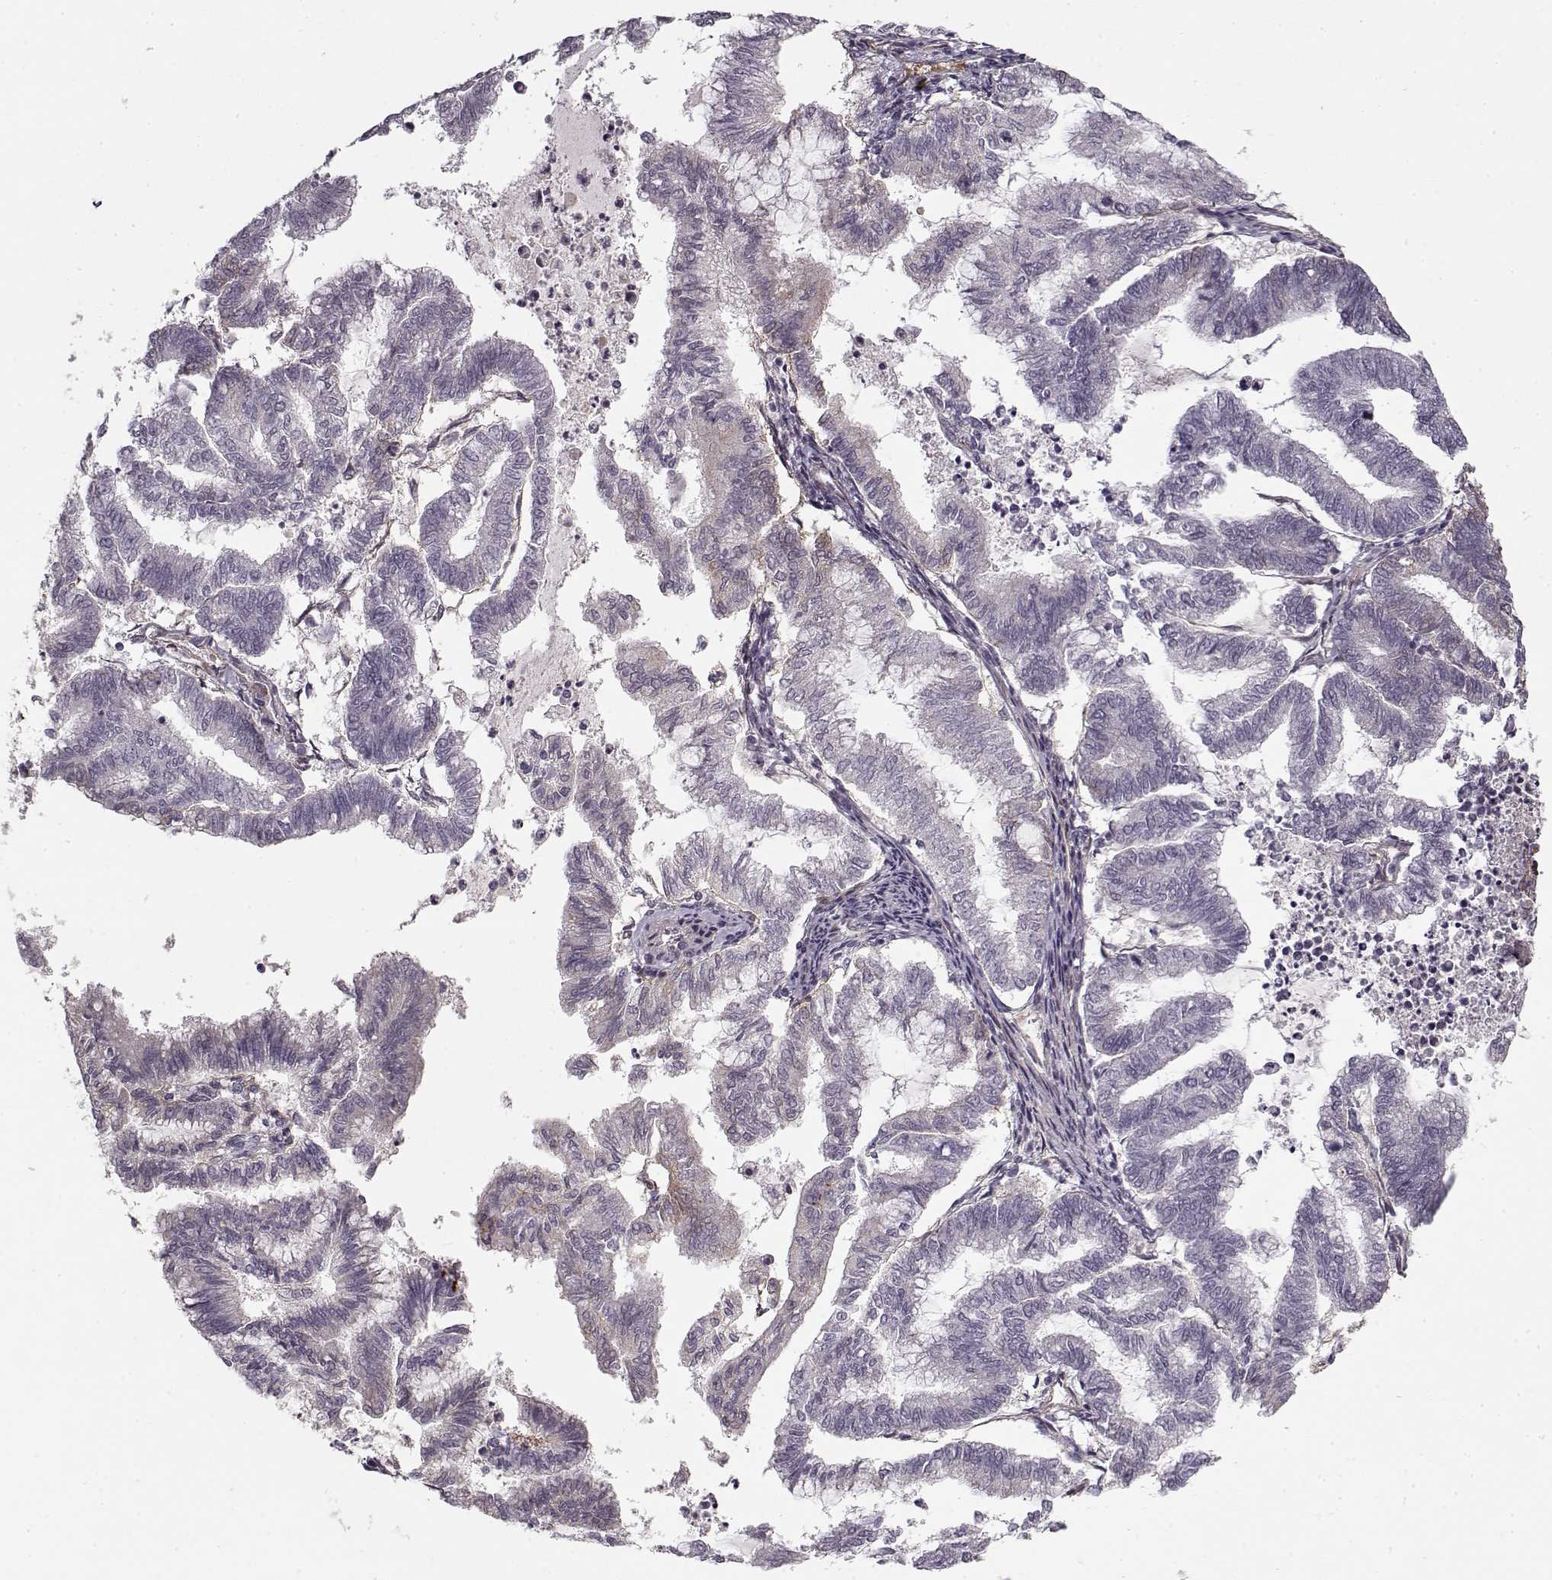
{"staining": {"intensity": "negative", "quantity": "none", "location": "none"}, "tissue": "endometrial cancer", "cell_type": "Tumor cells", "image_type": "cancer", "snomed": [{"axis": "morphology", "description": "Adenocarcinoma, NOS"}, {"axis": "topography", "description": "Endometrium"}], "caption": "A high-resolution histopathology image shows immunohistochemistry staining of endometrial adenocarcinoma, which displays no significant positivity in tumor cells.", "gene": "LAMB2", "patient": {"sex": "female", "age": 79}}